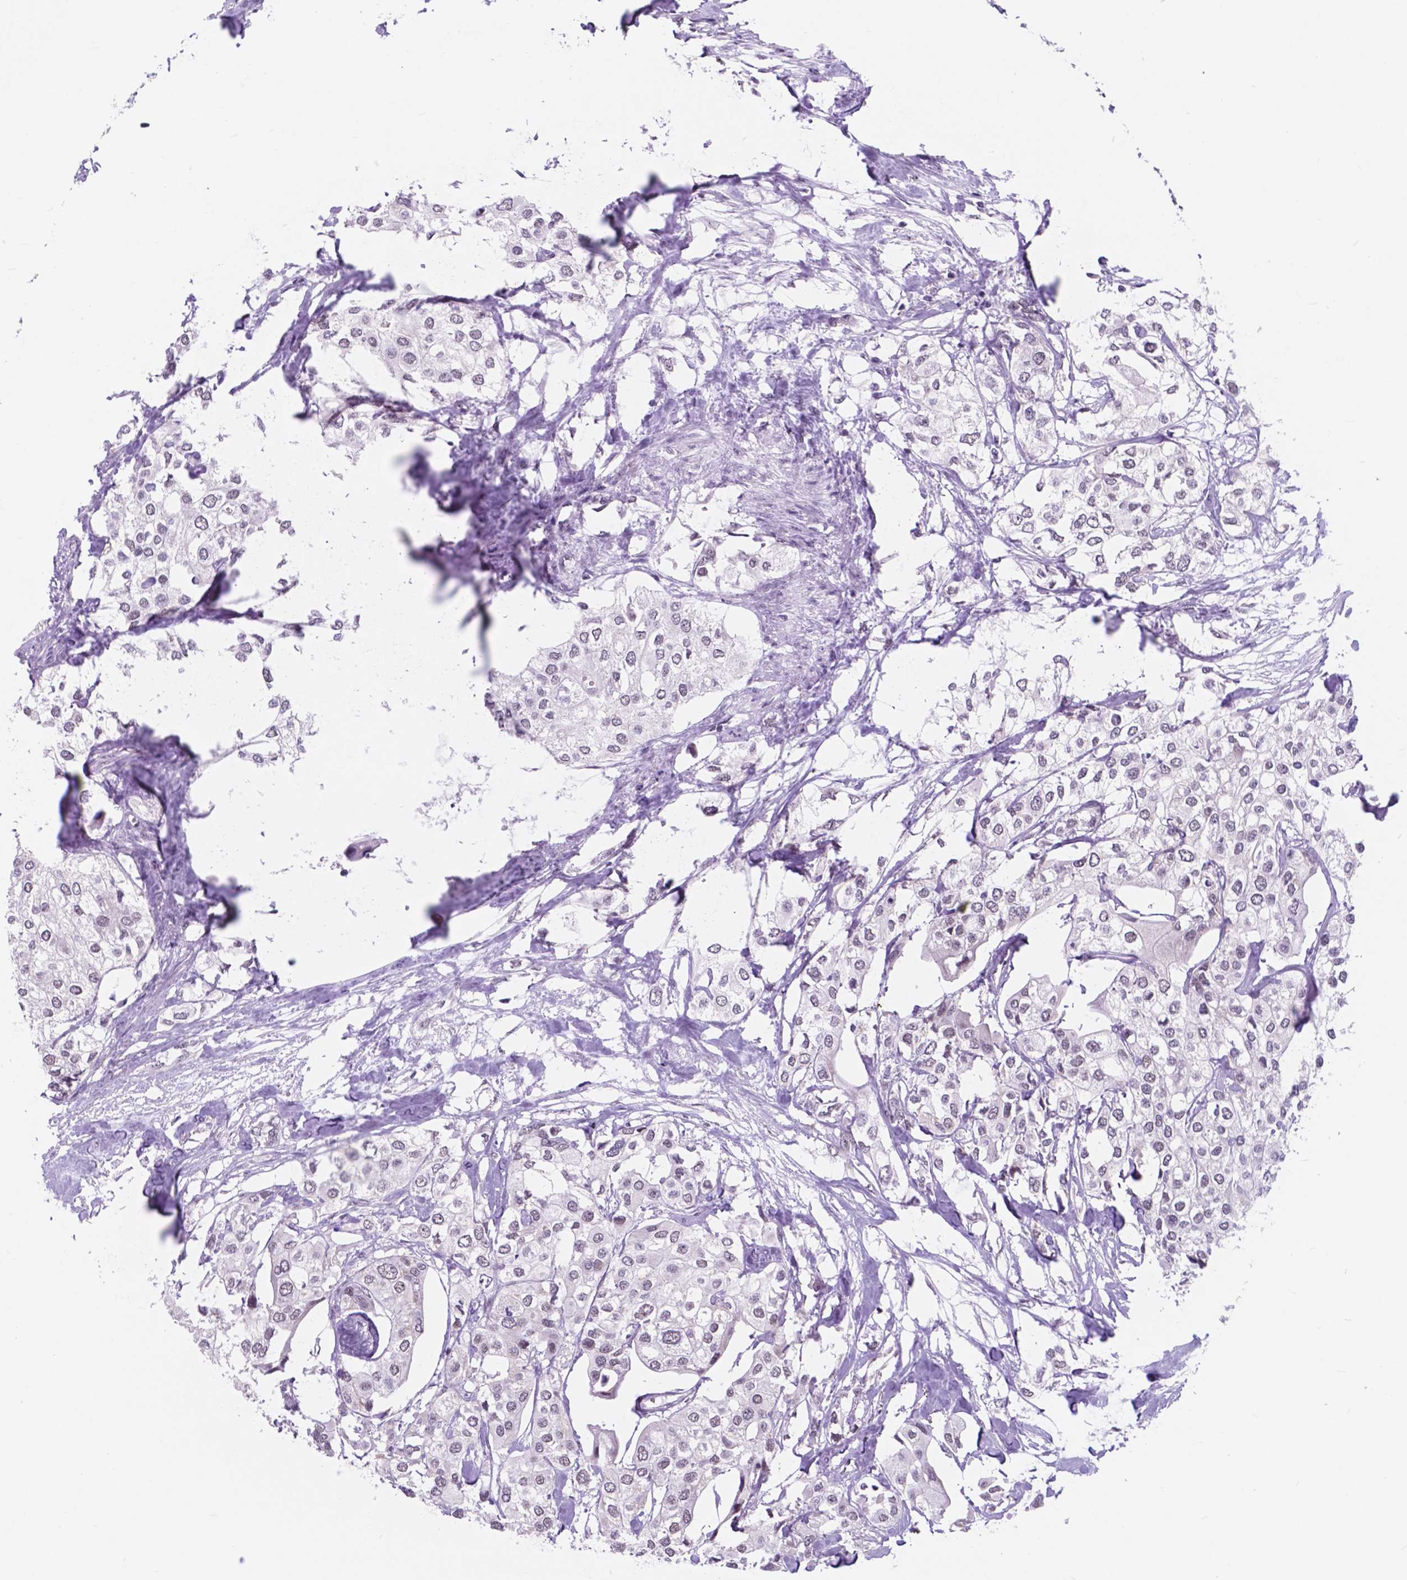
{"staining": {"intensity": "weak", "quantity": "25%-75%", "location": "nuclear"}, "tissue": "urothelial cancer", "cell_type": "Tumor cells", "image_type": "cancer", "snomed": [{"axis": "morphology", "description": "Urothelial carcinoma, High grade"}, {"axis": "topography", "description": "Urinary bladder"}], "caption": "Tumor cells show low levels of weak nuclear staining in approximately 25%-75% of cells in human urothelial carcinoma (high-grade).", "gene": "BCAS2", "patient": {"sex": "male", "age": 64}}